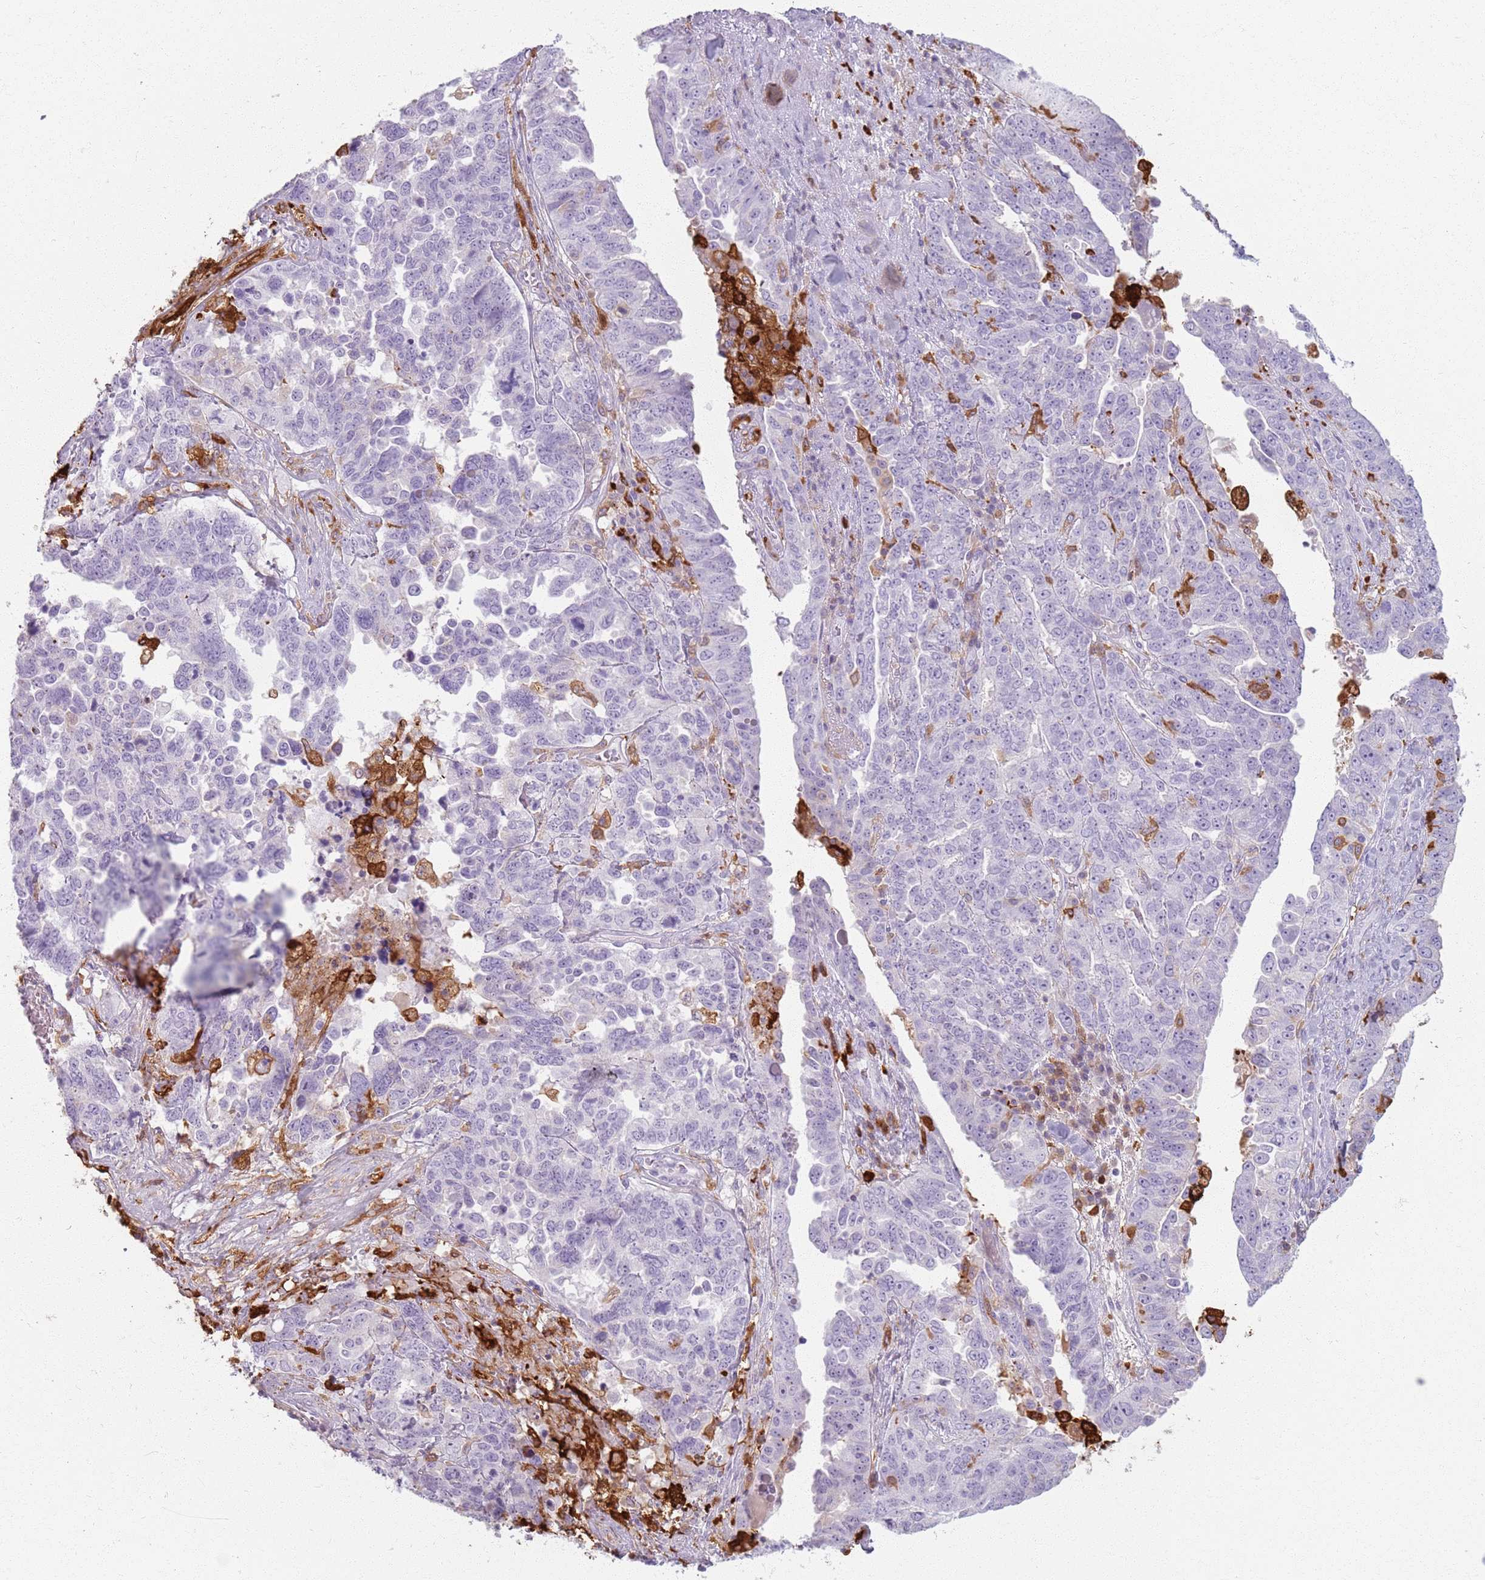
{"staining": {"intensity": "negative", "quantity": "none", "location": "none"}, "tissue": "ovarian cancer", "cell_type": "Tumor cells", "image_type": "cancer", "snomed": [{"axis": "morphology", "description": "Carcinoma, endometroid"}, {"axis": "topography", "description": "Ovary"}], "caption": "Immunohistochemistry photomicrograph of neoplastic tissue: ovarian cancer (endometroid carcinoma) stained with DAB (3,3'-diaminobenzidine) displays no significant protein staining in tumor cells. (DAB immunohistochemistry (IHC), high magnification).", "gene": "GDPGP1", "patient": {"sex": "female", "age": 62}}